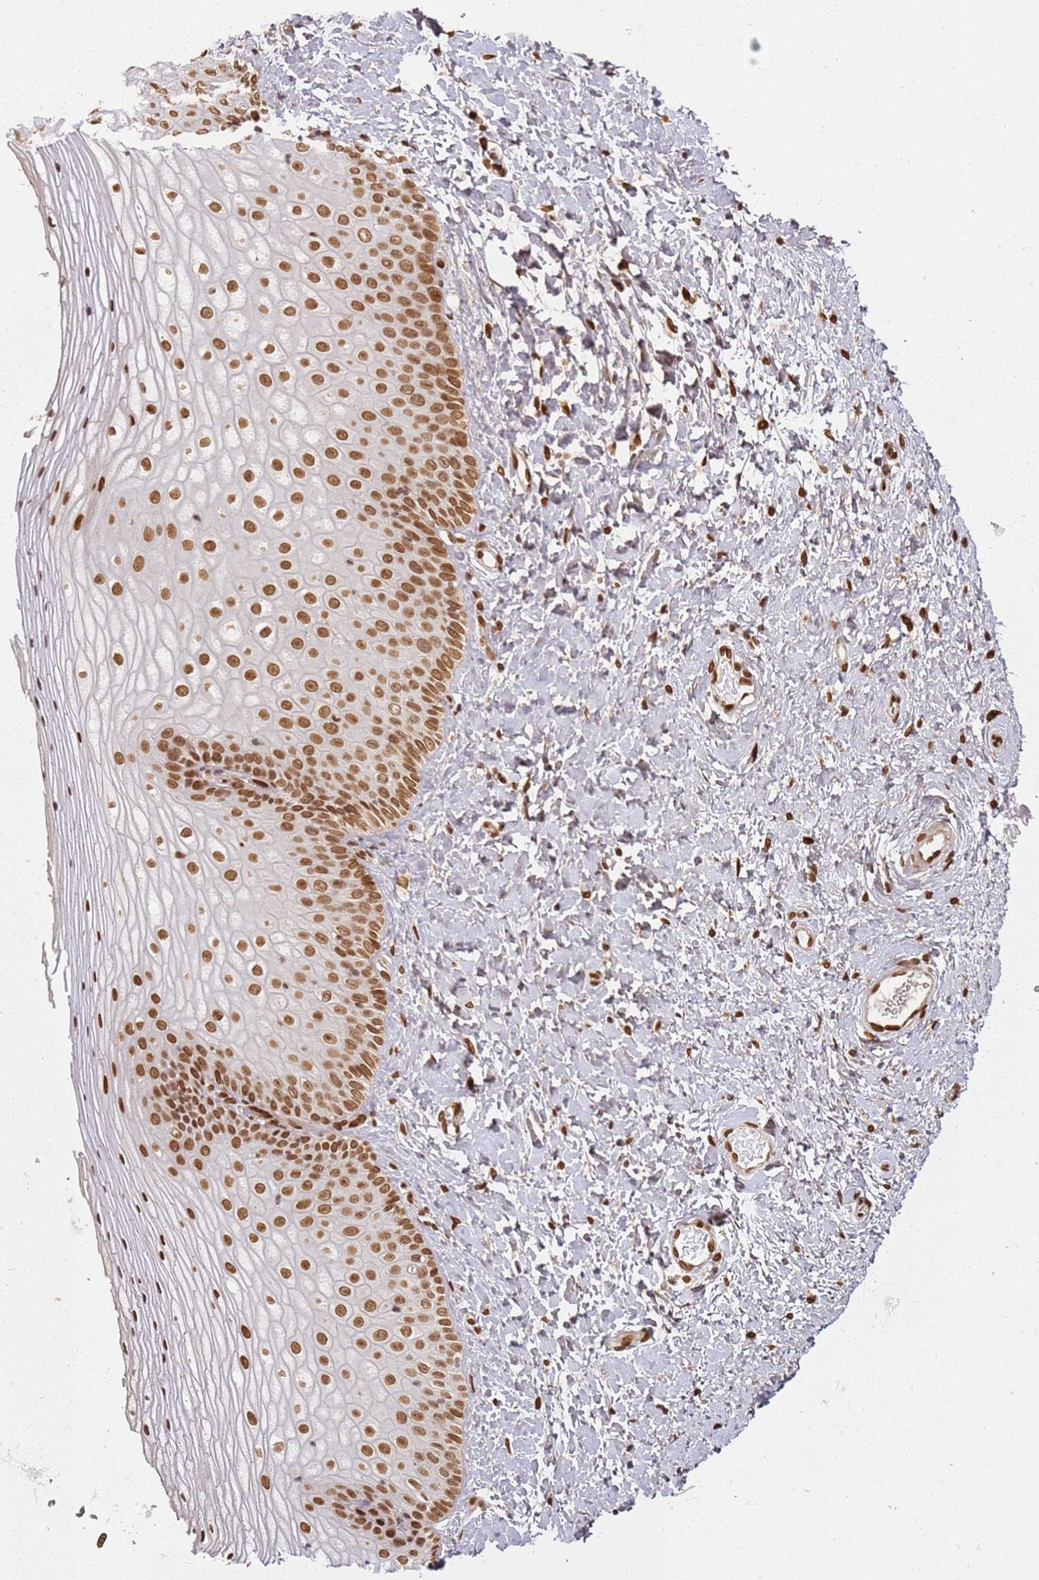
{"staining": {"intensity": "strong", "quantity": ">75%", "location": "nuclear"}, "tissue": "vagina", "cell_type": "Squamous epithelial cells", "image_type": "normal", "snomed": [{"axis": "morphology", "description": "Normal tissue, NOS"}, {"axis": "topography", "description": "Vagina"}], "caption": "There is high levels of strong nuclear staining in squamous epithelial cells of unremarkable vagina, as demonstrated by immunohistochemical staining (brown color).", "gene": "TENT4A", "patient": {"sex": "female", "age": 65}}